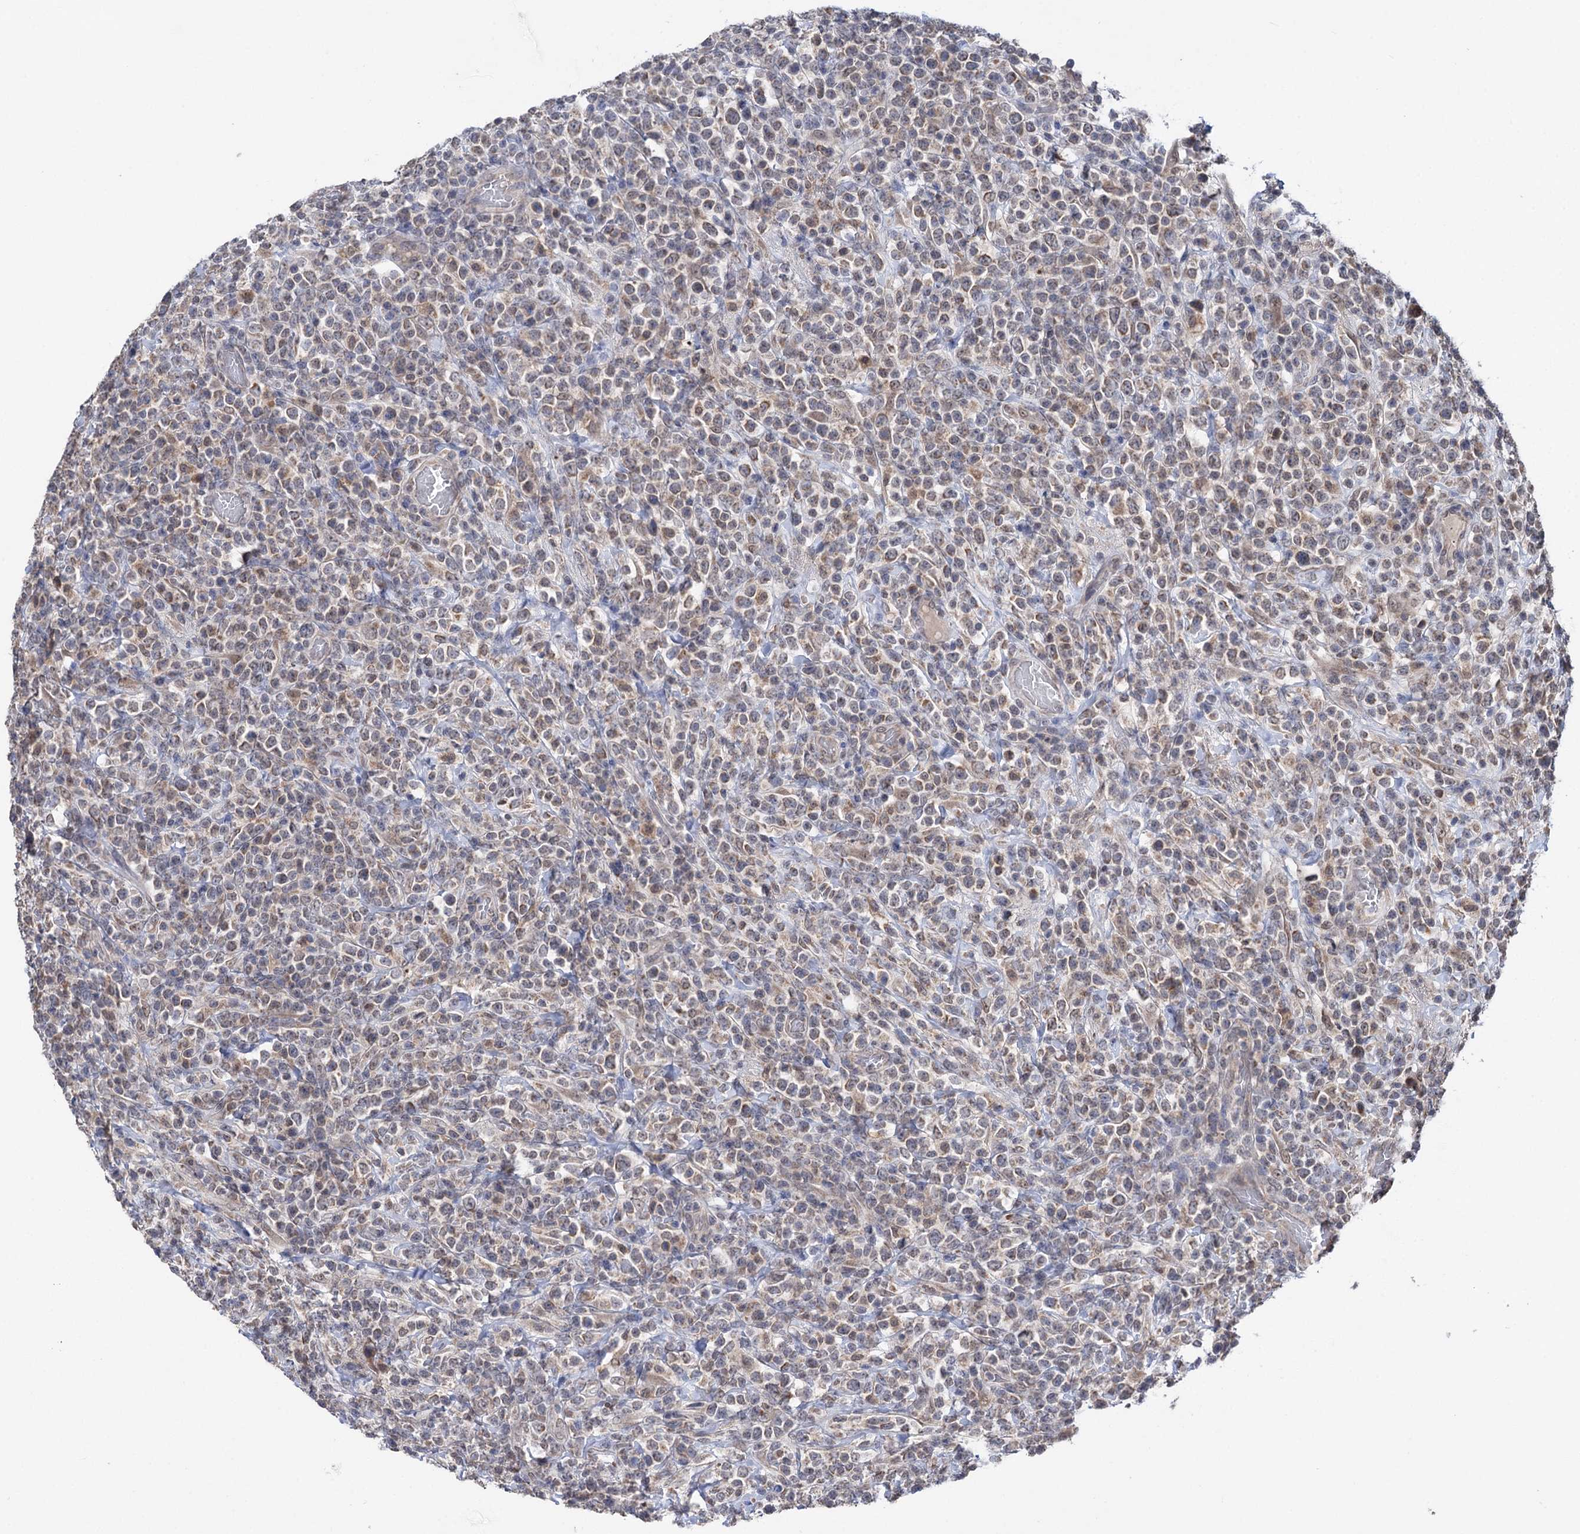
{"staining": {"intensity": "moderate", "quantity": "25%-75%", "location": "cytoplasmic/membranous"}, "tissue": "lymphoma", "cell_type": "Tumor cells", "image_type": "cancer", "snomed": [{"axis": "morphology", "description": "Malignant lymphoma, non-Hodgkin's type, High grade"}, {"axis": "topography", "description": "Colon"}], "caption": "This photomicrograph exhibits immunohistochemistry (IHC) staining of human lymphoma, with medium moderate cytoplasmic/membranous expression in approximately 25%-75% of tumor cells.", "gene": "CLPB", "patient": {"sex": "female", "age": 53}}